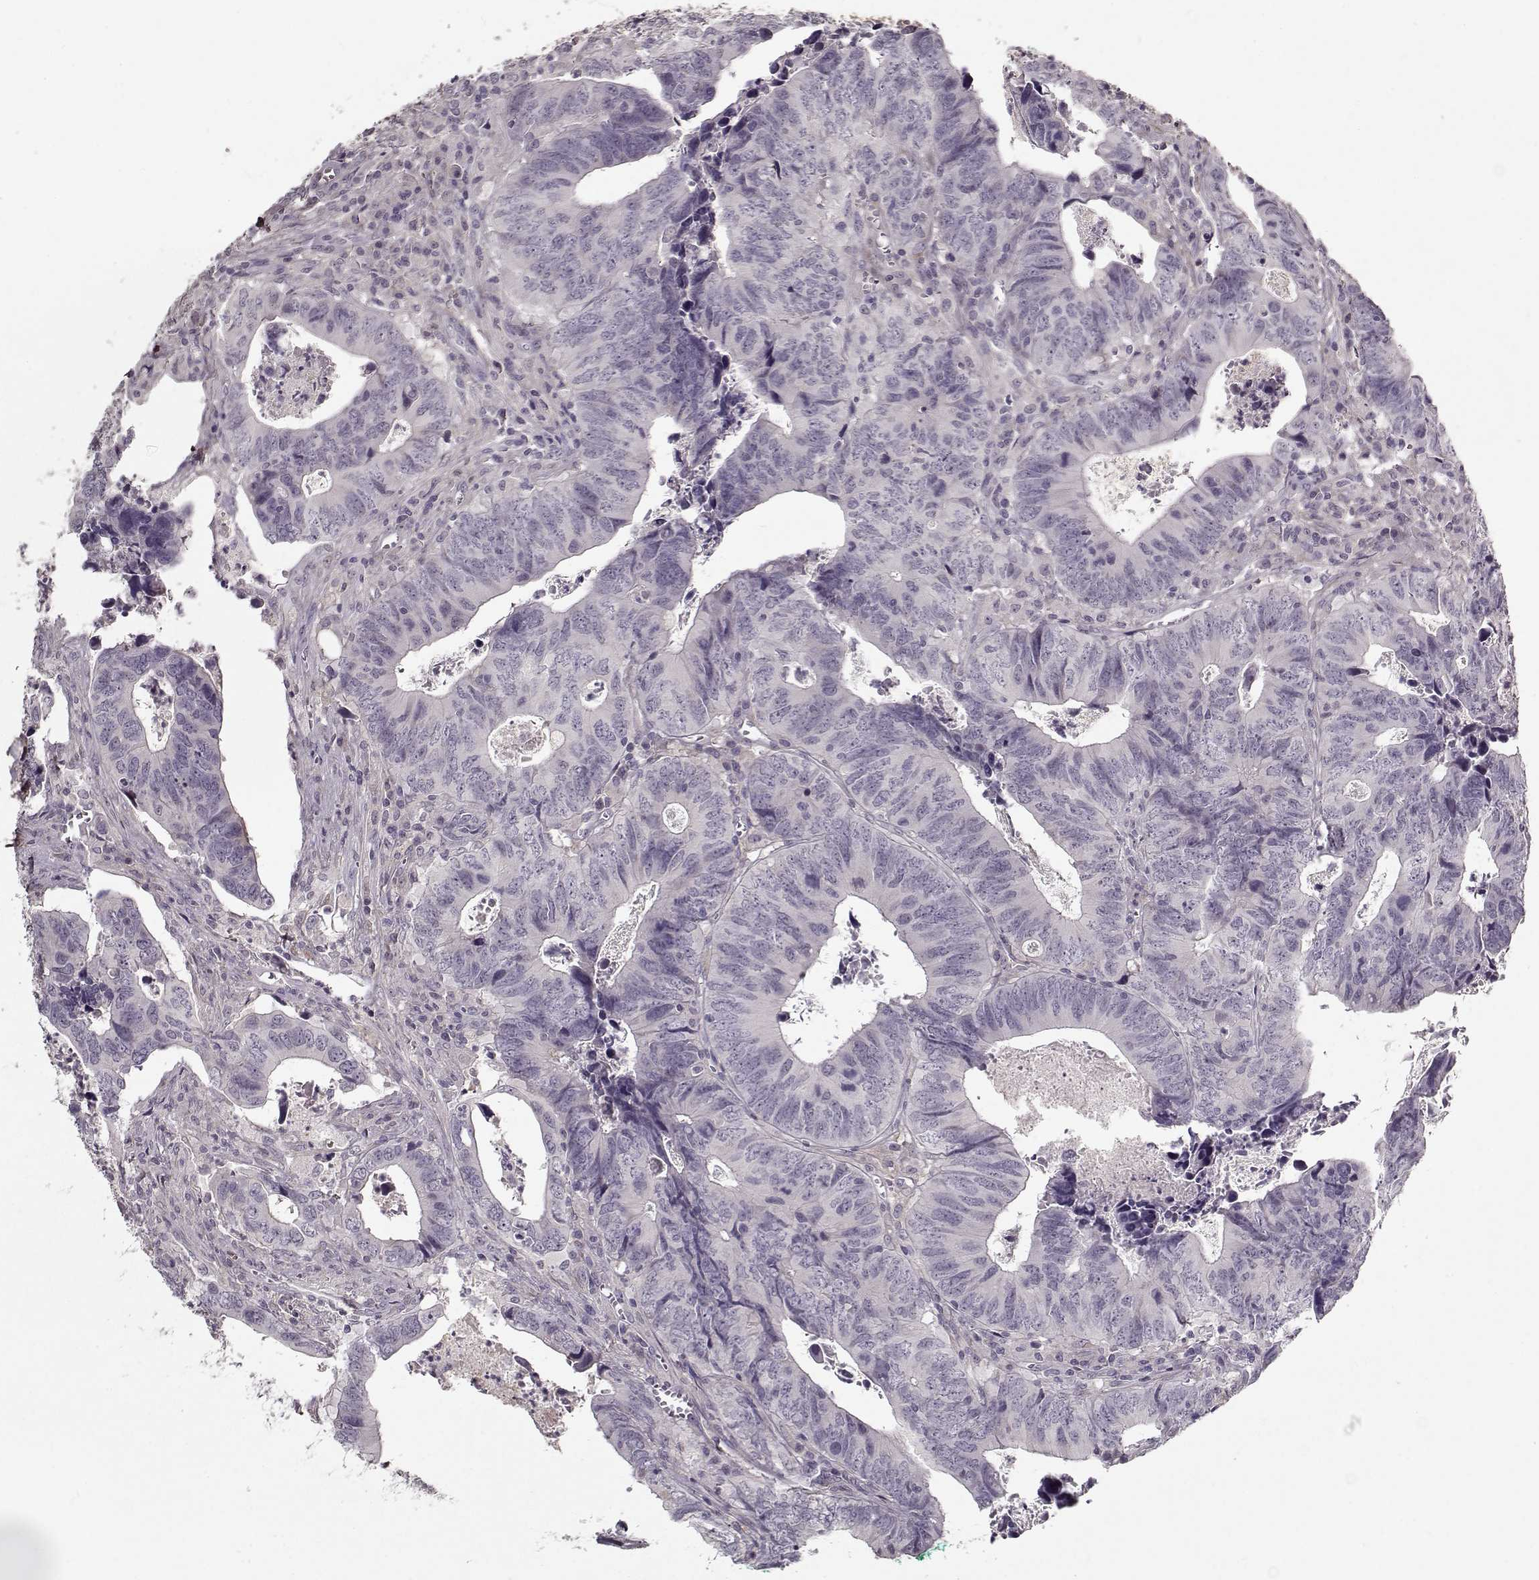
{"staining": {"intensity": "negative", "quantity": "none", "location": "none"}, "tissue": "colorectal cancer", "cell_type": "Tumor cells", "image_type": "cancer", "snomed": [{"axis": "morphology", "description": "Adenocarcinoma, NOS"}, {"axis": "topography", "description": "Colon"}], "caption": "Tumor cells are negative for brown protein staining in colorectal cancer (adenocarcinoma). (Stains: DAB IHC with hematoxylin counter stain, Microscopy: brightfield microscopy at high magnification).", "gene": "LUM", "patient": {"sex": "female", "age": 82}}